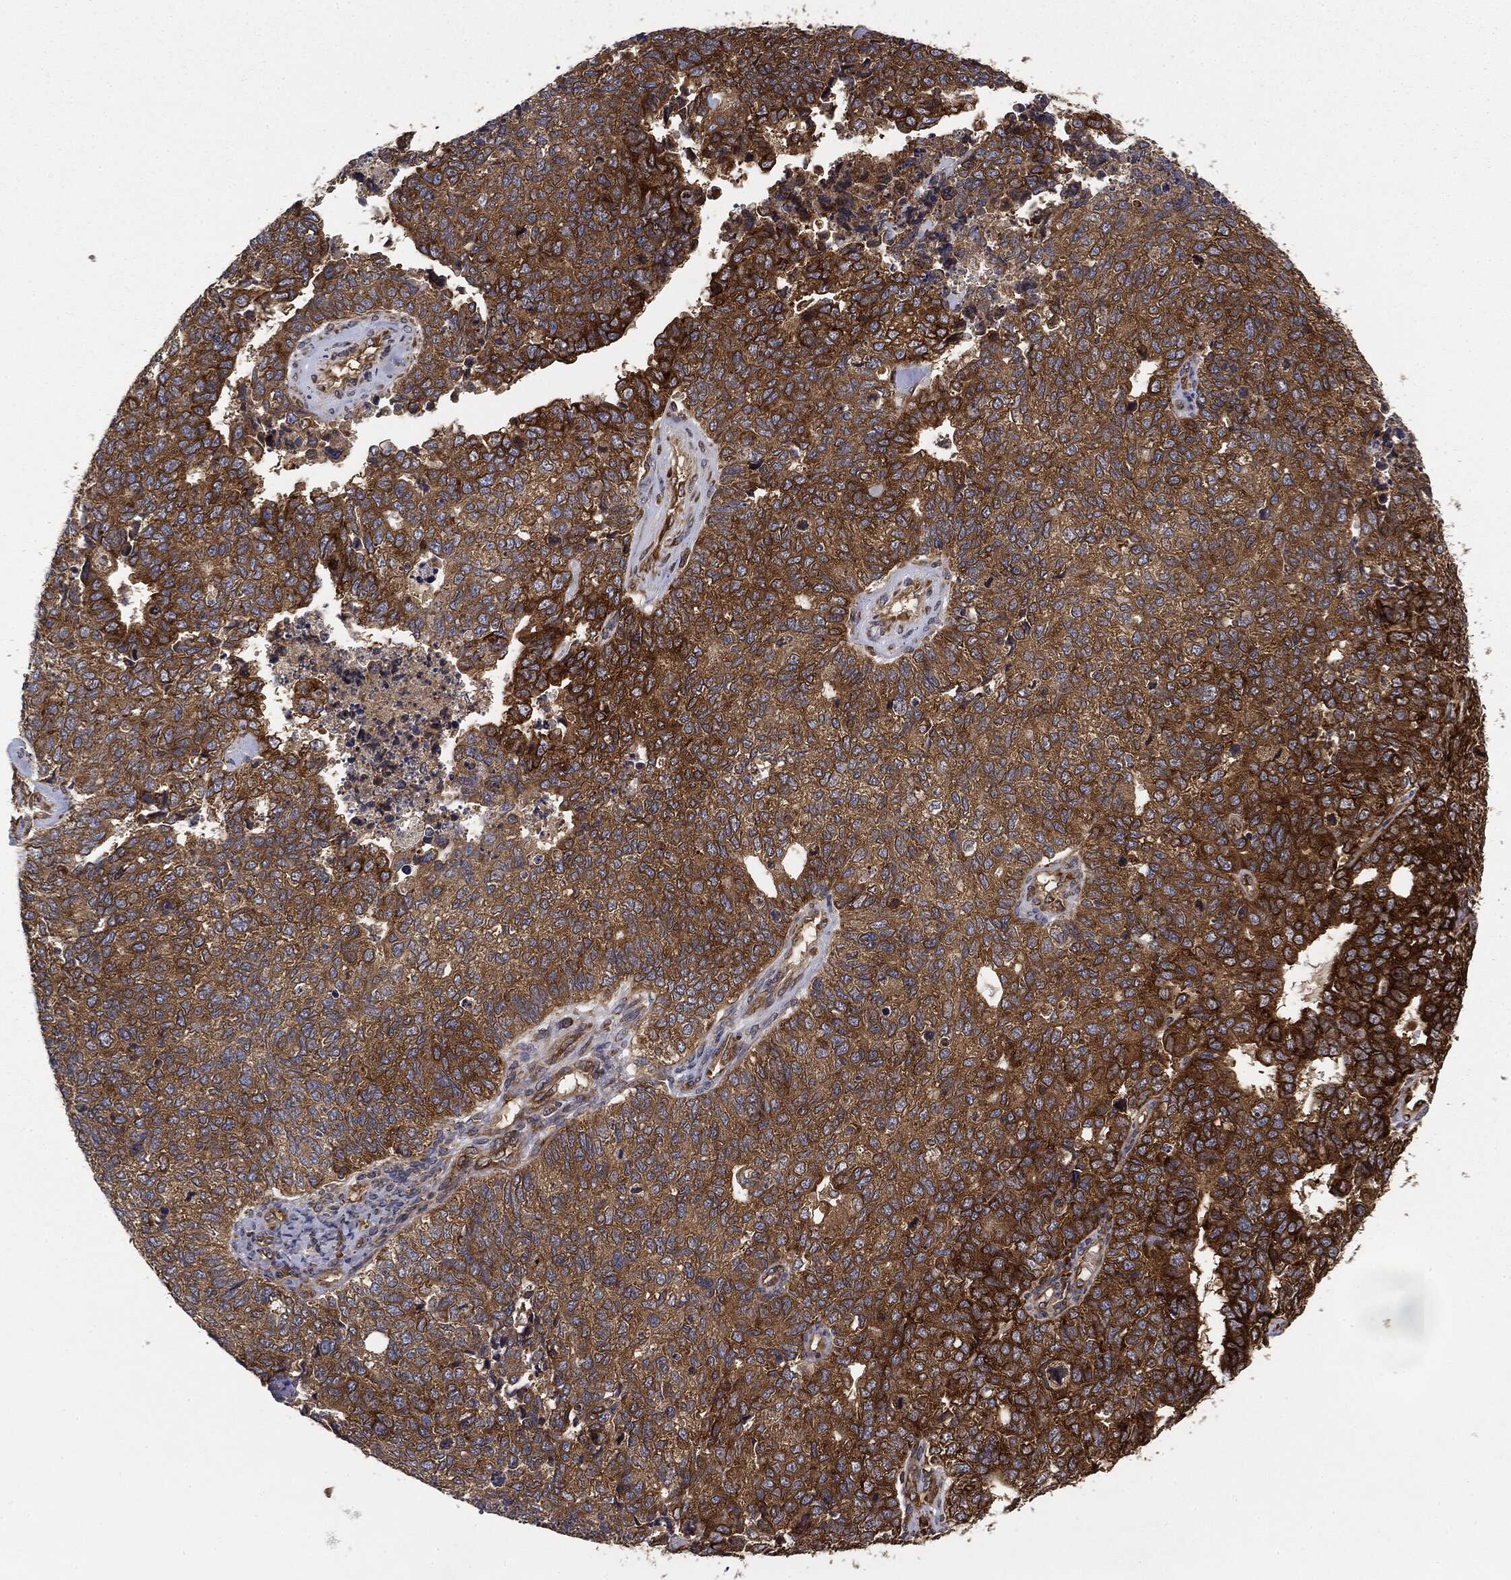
{"staining": {"intensity": "strong", "quantity": ">75%", "location": "cytoplasmic/membranous"}, "tissue": "cervical cancer", "cell_type": "Tumor cells", "image_type": "cancer", "snomed": [{"axis": "morphology", "description": "Squamous cell carcinoma, NOS"}, {"axis": "topography", "description": "Cervix"}], "caption": "Brown immunohistochemical staining in cervical squamous cell carcinoma displays strong cytoplasmic/membranous expression in about >75% of tumor cells.", "gene": "EIF2AK2", "patient": {"sex": "female", "age": 63}}